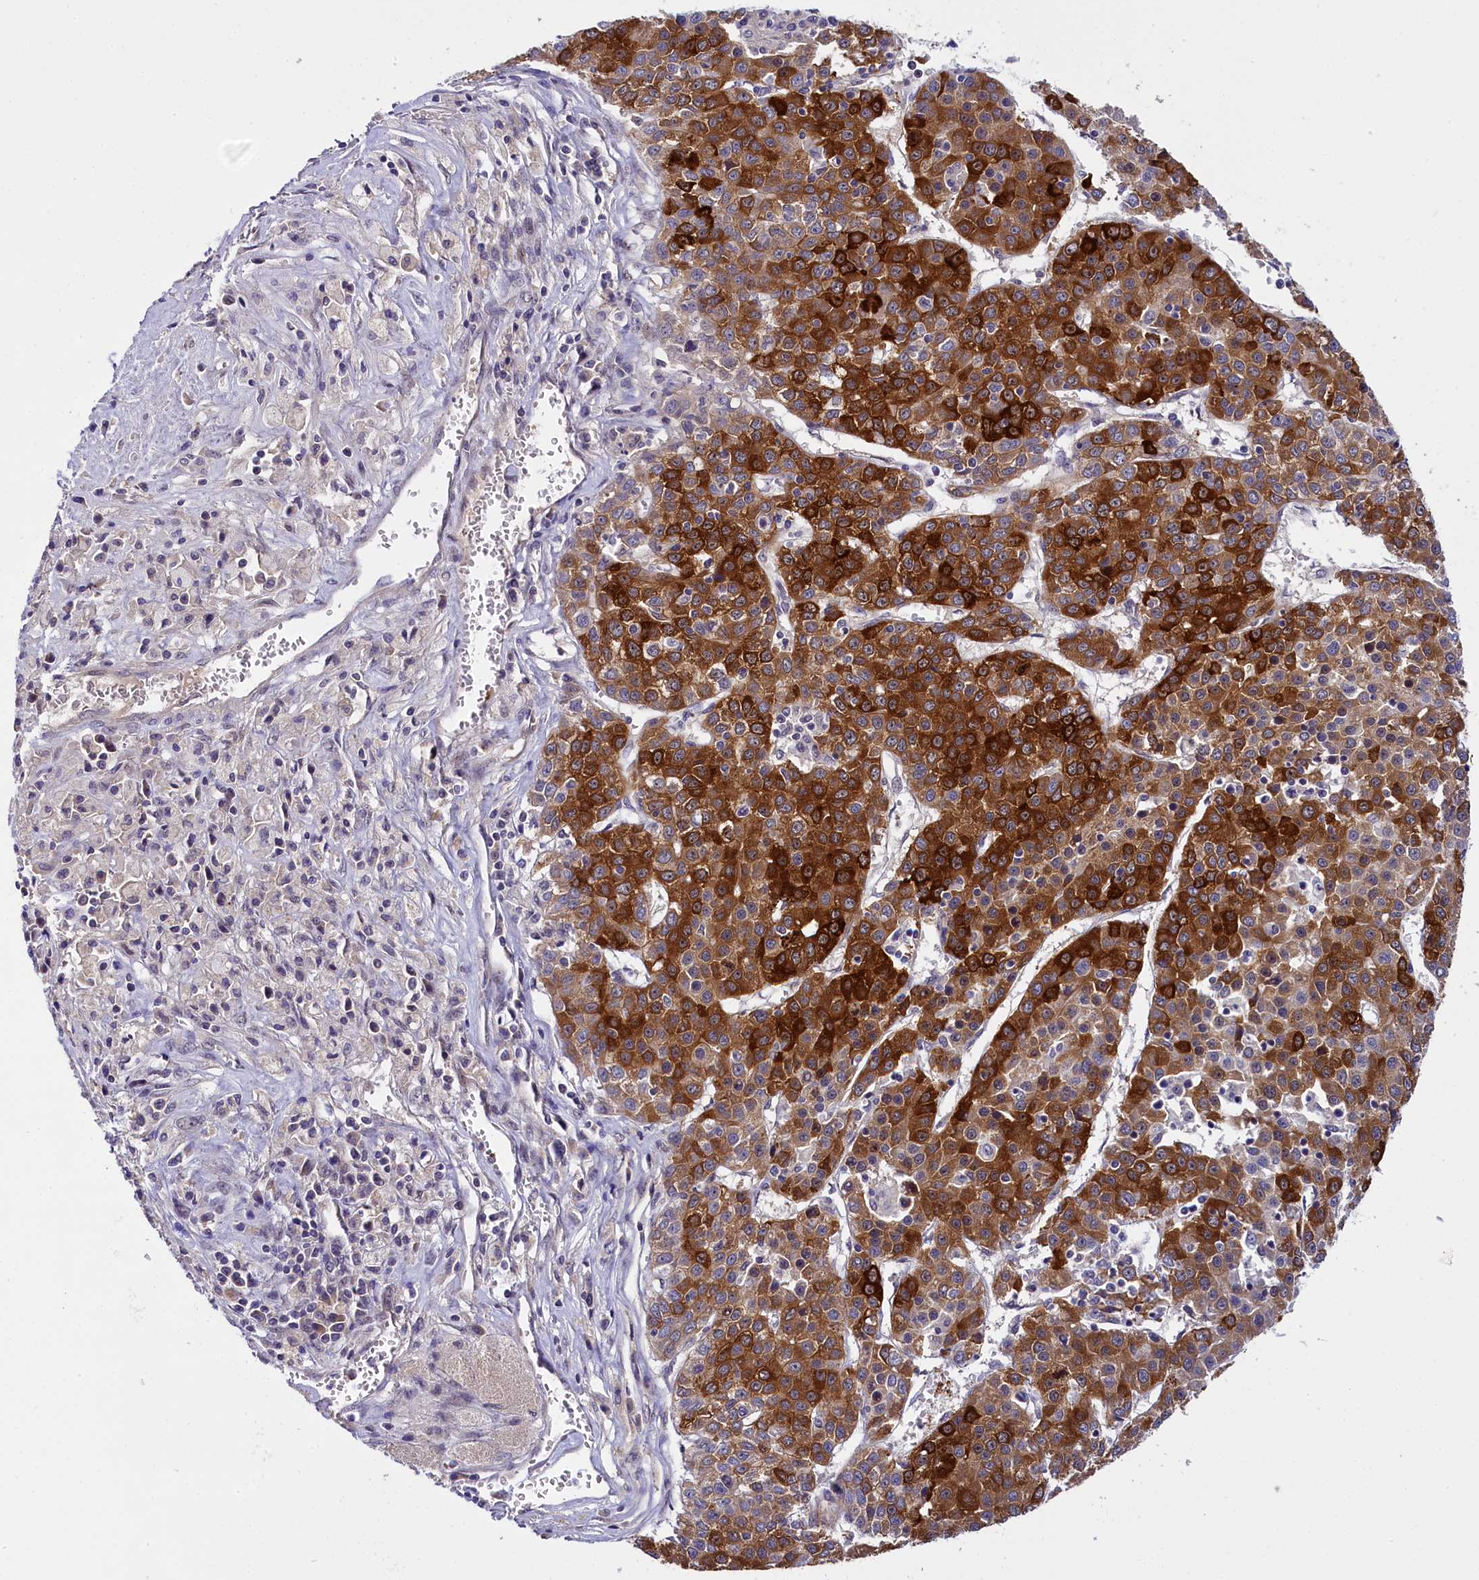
{"staining": {"intensity": "strong", "quantity": ">75%", "location": "cytoplasmic/membranous"}, "tissue": "liver cancer", "cell_type": "Tumor cells", "image_type": "cancer", "snomed": [{"axis": "morphology", "description": "Carcinoma, Hepatocellular, NOS"}, {"axis": "topography", "description": "Liver"}], "caption": "A photomicrograph of hepatocellular carcinoma (liver) stained for a protein reveals strong cytoplasmic/membranous brown staining in tumor cells. The staining was performed using DAB (3,3'-diaminobenzidine), with brown indicating positive protein expression. Nuclei are stained blue with hematoxylin.", "gene": "ENKD1", "patient": {"sex": "female", "age": 53}}